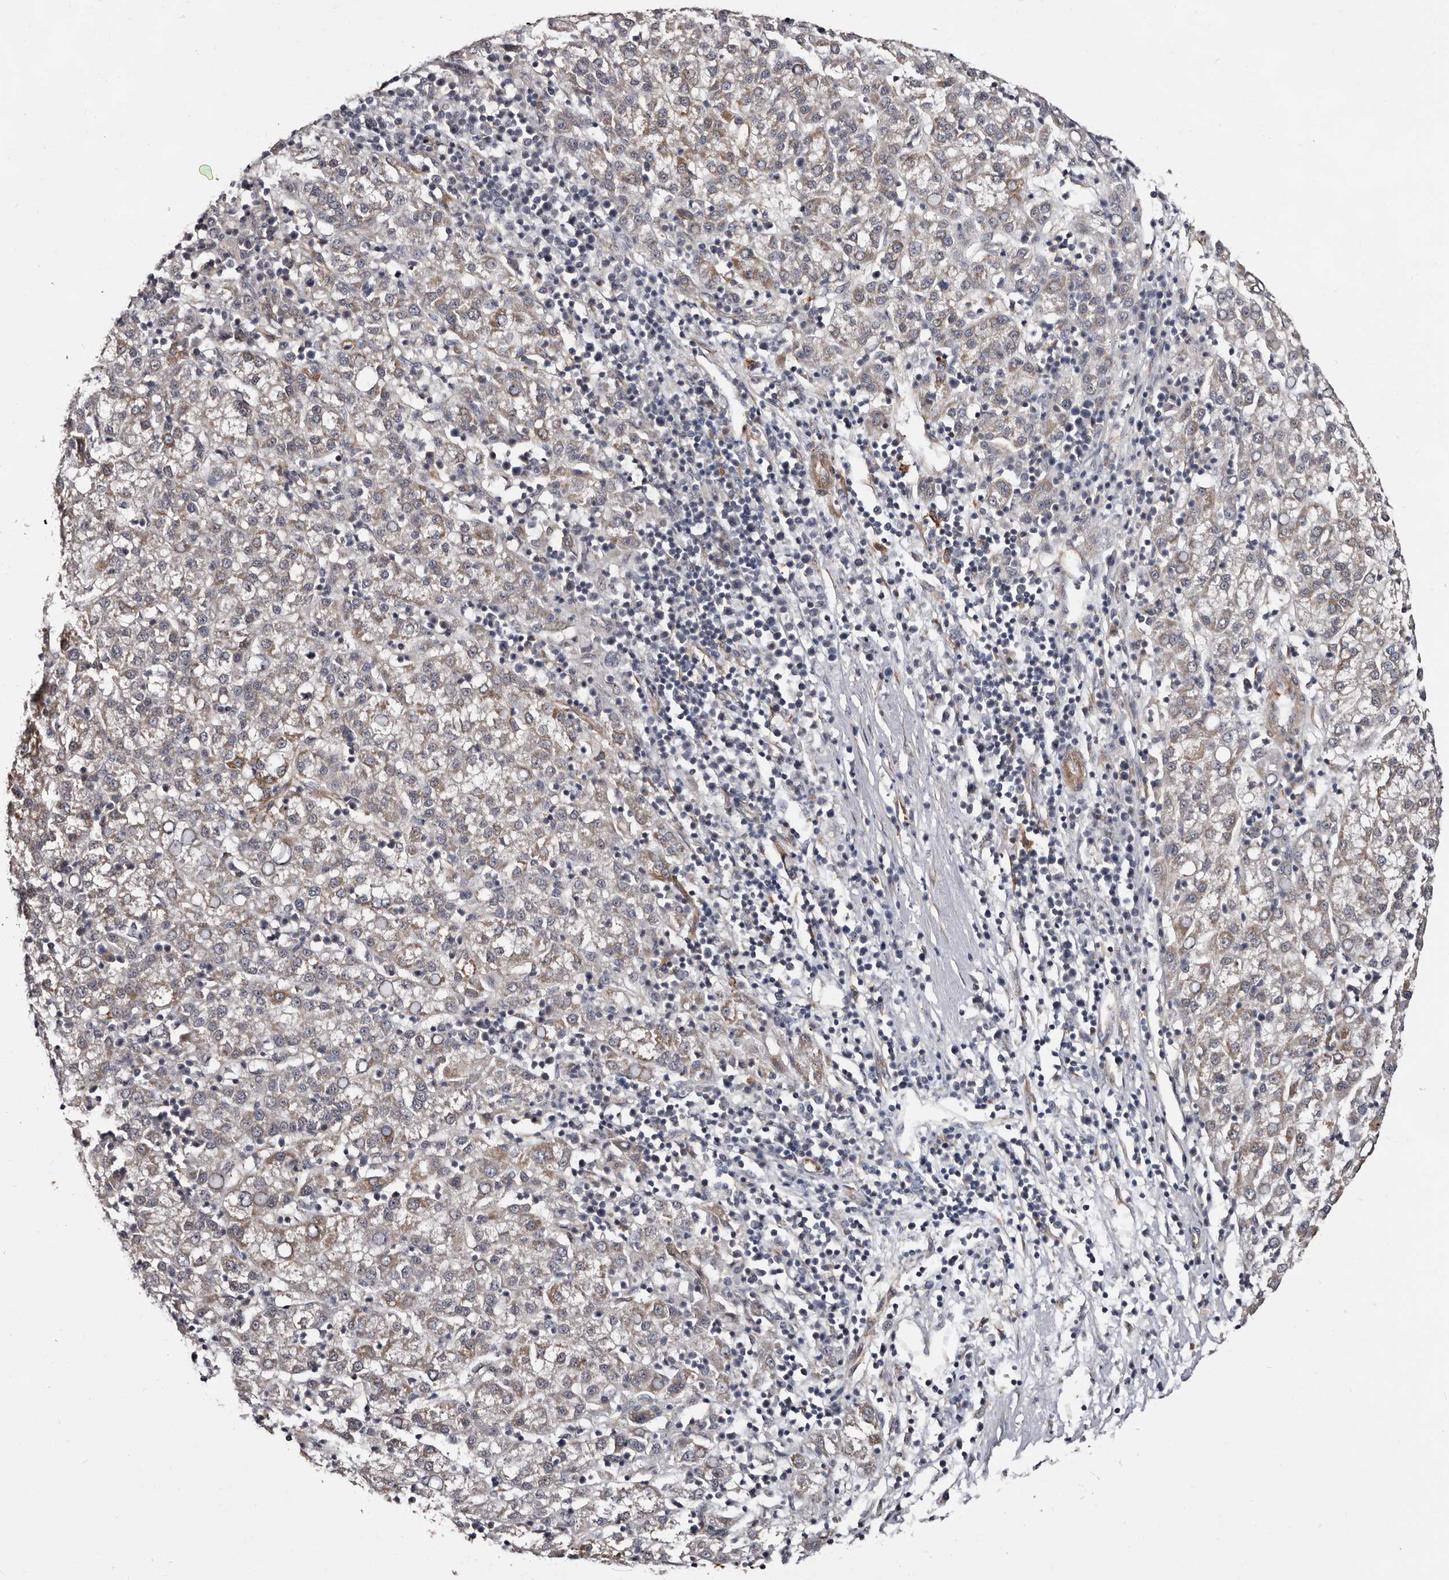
{"staining": {"intensity": "weak", "quantity": ">75%", "location": "cytoplasmic/membranous"}, "tissue": "liver cancer", "cell_type": "Tumor cells", "image_type": "cancer", "snomed": [{"axis": "morphology", "description": "Carcinoma, Hepatocellular, NOS"}, {"axis": "topography", "description": "Liver"}], "caption": "Immunohistochemistry (DAB (3,3'-diaminobenzidine)) staining of liver cancer (hepatocellular carcinoma) reveals weak cytoplasmic/membranous protein expression in approximately >75% of tumor cells.", "gene": "TBC1D22B", "patient": {"sex": "female", "age": 58}}